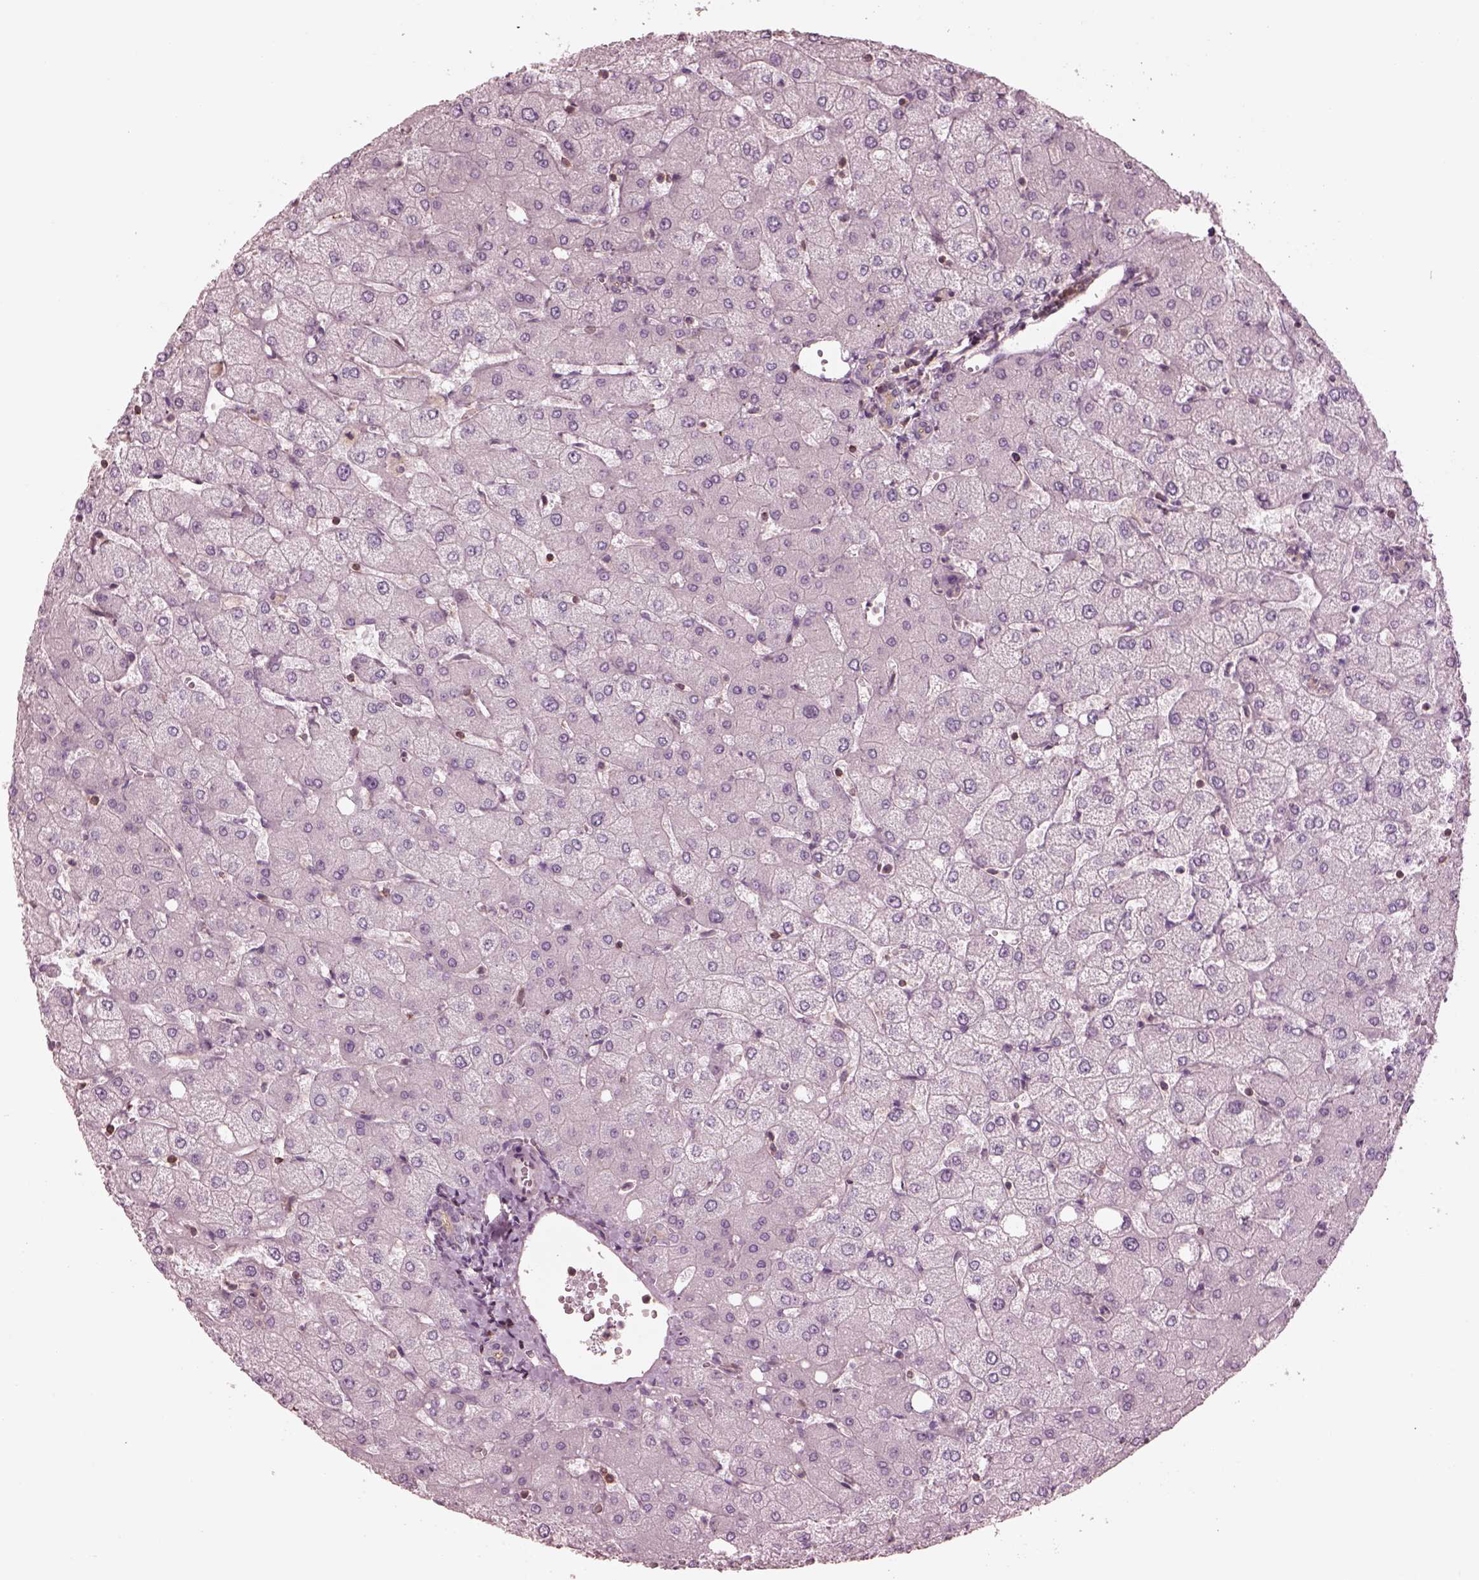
{"staining": {"intensity": "negative", "quantity": "none", "location": "none"}, "tissue": "liver", "cell_type": "Cholangiocytes", "image_type": "normal", "snomed": [{"axis": "morphology", "description": "Normal tissue, NOS"}, {"axis": "topography", "description": "Liver"}], "caption": "Human liver stained for a protein using immunohistochemistry (IHC) demonstrates no positivity in cholangiocytes.", "gene": "STK33", "patient": {"sex": "female", "age": 54}}